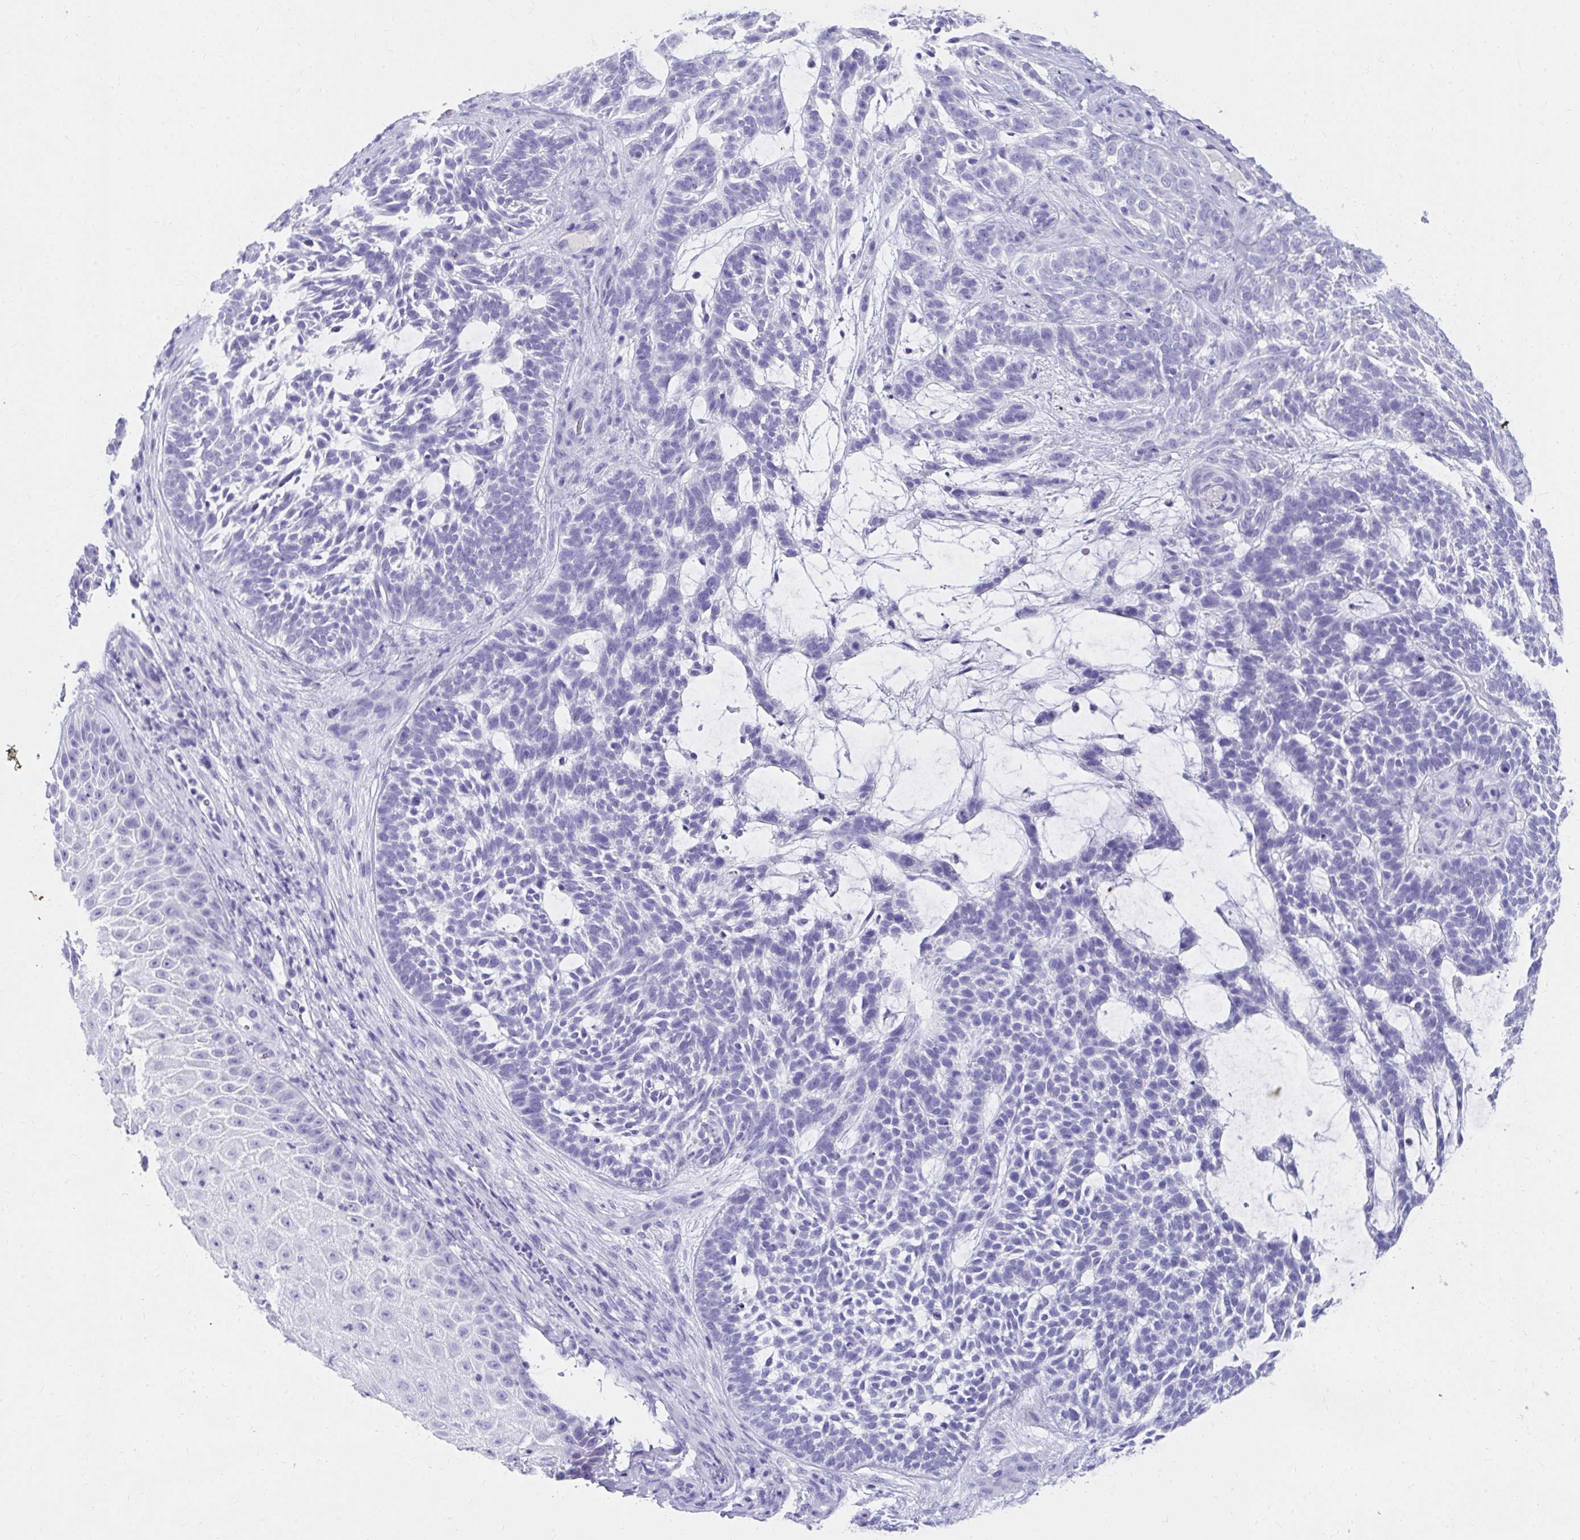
{"staining": {"intensity": "negative", "quantity": "none", "location": "none"}, "tissue": "skin cancer", "cell_type": "Tumor cells", "image_type": "cancer", "snomed": [{"axis": "morphology", "description": "Basal cell carcinoma"}, {"axis": "topography", "description": "Skin"}, {"axis": "topography", "description": "Skin, foot"}], "caption": "Image shows no protein positivity in tumor cells of skin cancer tissue.", "gene": "DPEP3", "patient": {"sex": "female", "age": 77}}